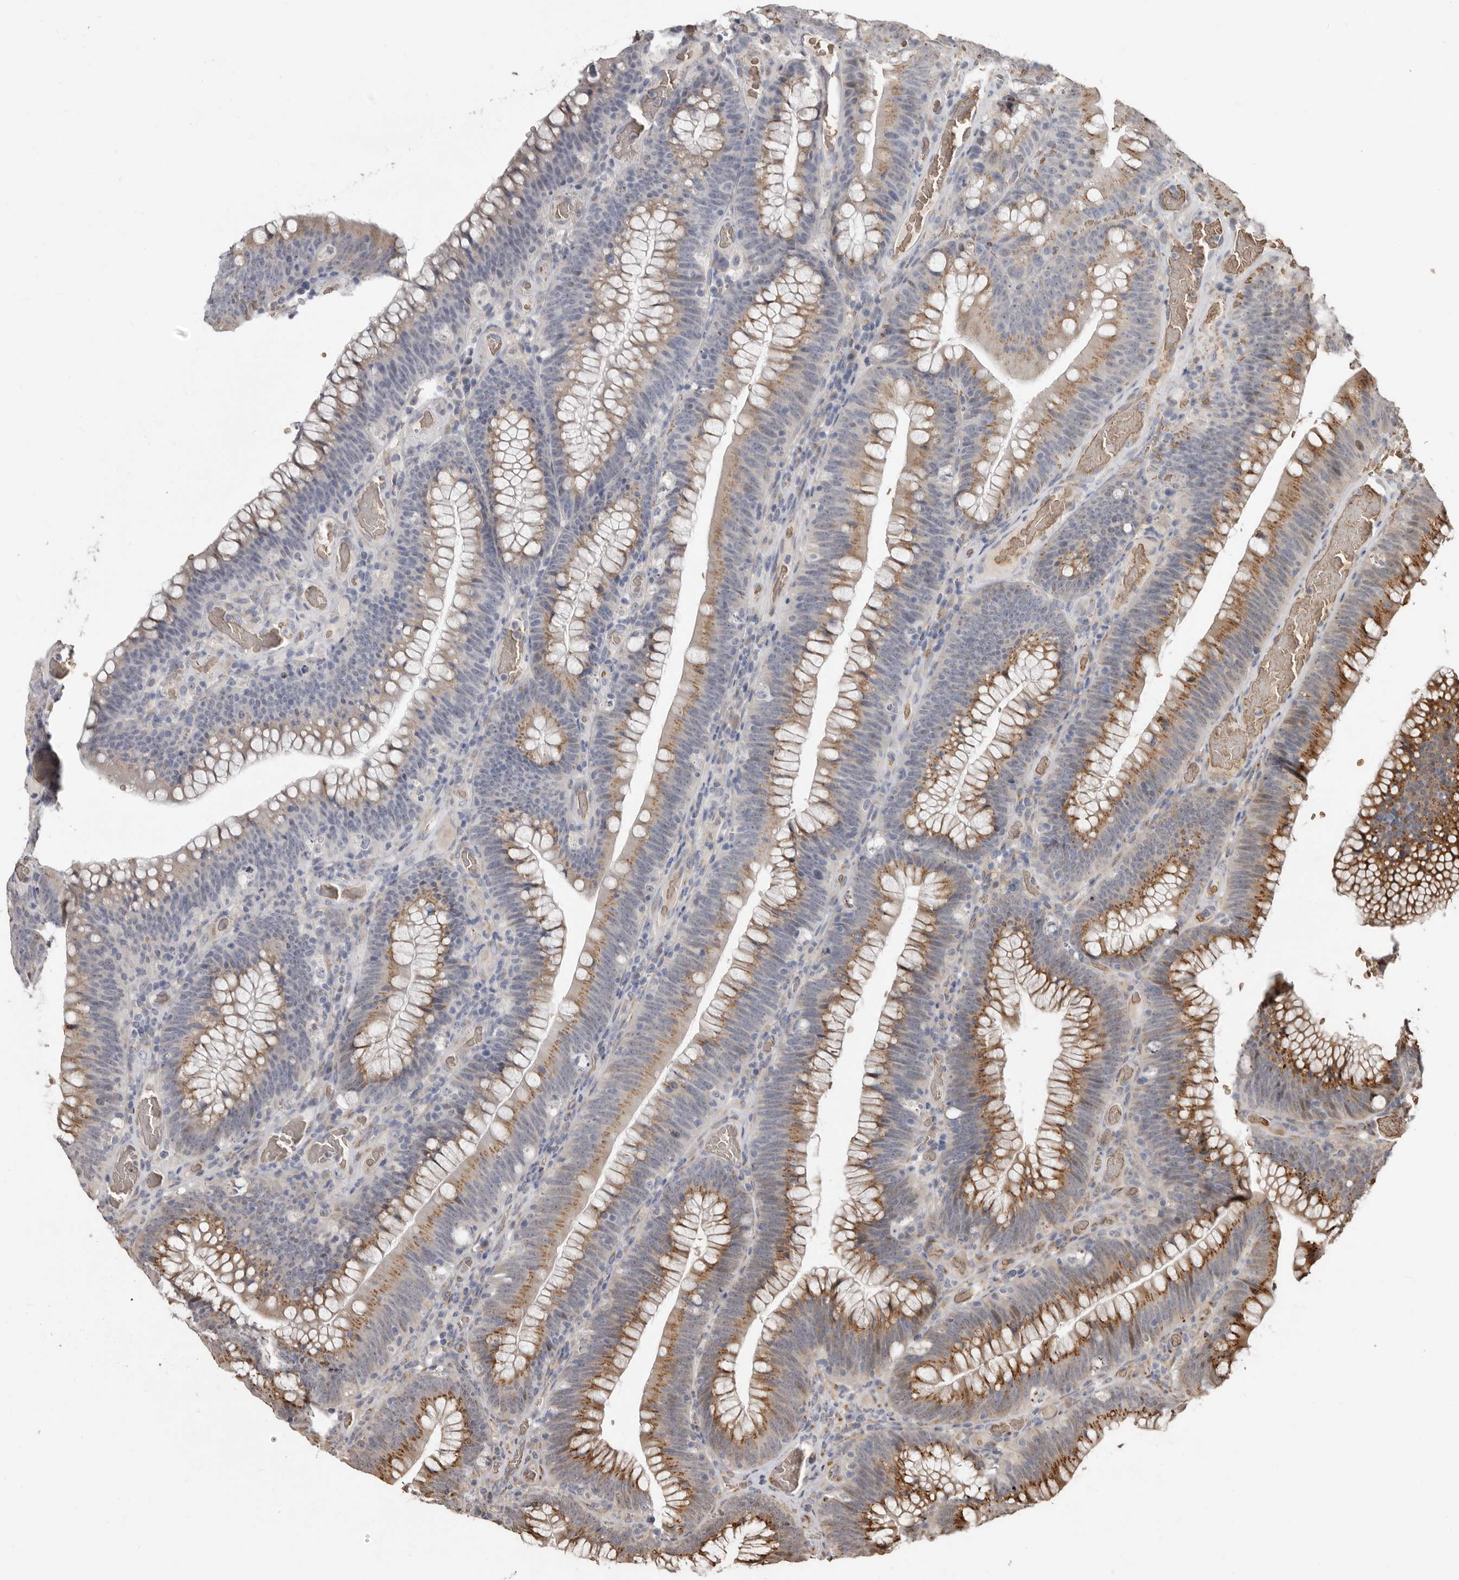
{"staining": {"intensity": "moderate", "quantity": ">75%", "location": "cytoplasmic/membranous"}, "tissue": "colorectal cancer", "cell_type": "Tumor cells", "image_type": "cancer", "snomed": [{"axis": "morphology", "description": "Normal tissue, NOS"}, {"axis": "topography", "description": "Colon"}], "caption": "Immunohistochemistry photomicrograph of neoplastic tissue: colorectal cancer stained using immunohistochemistry demonstrates medium levels of moderate protein expression localized specifically in the cytoplasmic/membranous of tumor cells, appearing as a cytoplasmic/membranous brown color.", "gene": "ENTREP1", "patient": {"sex": "female", "age": 82}}